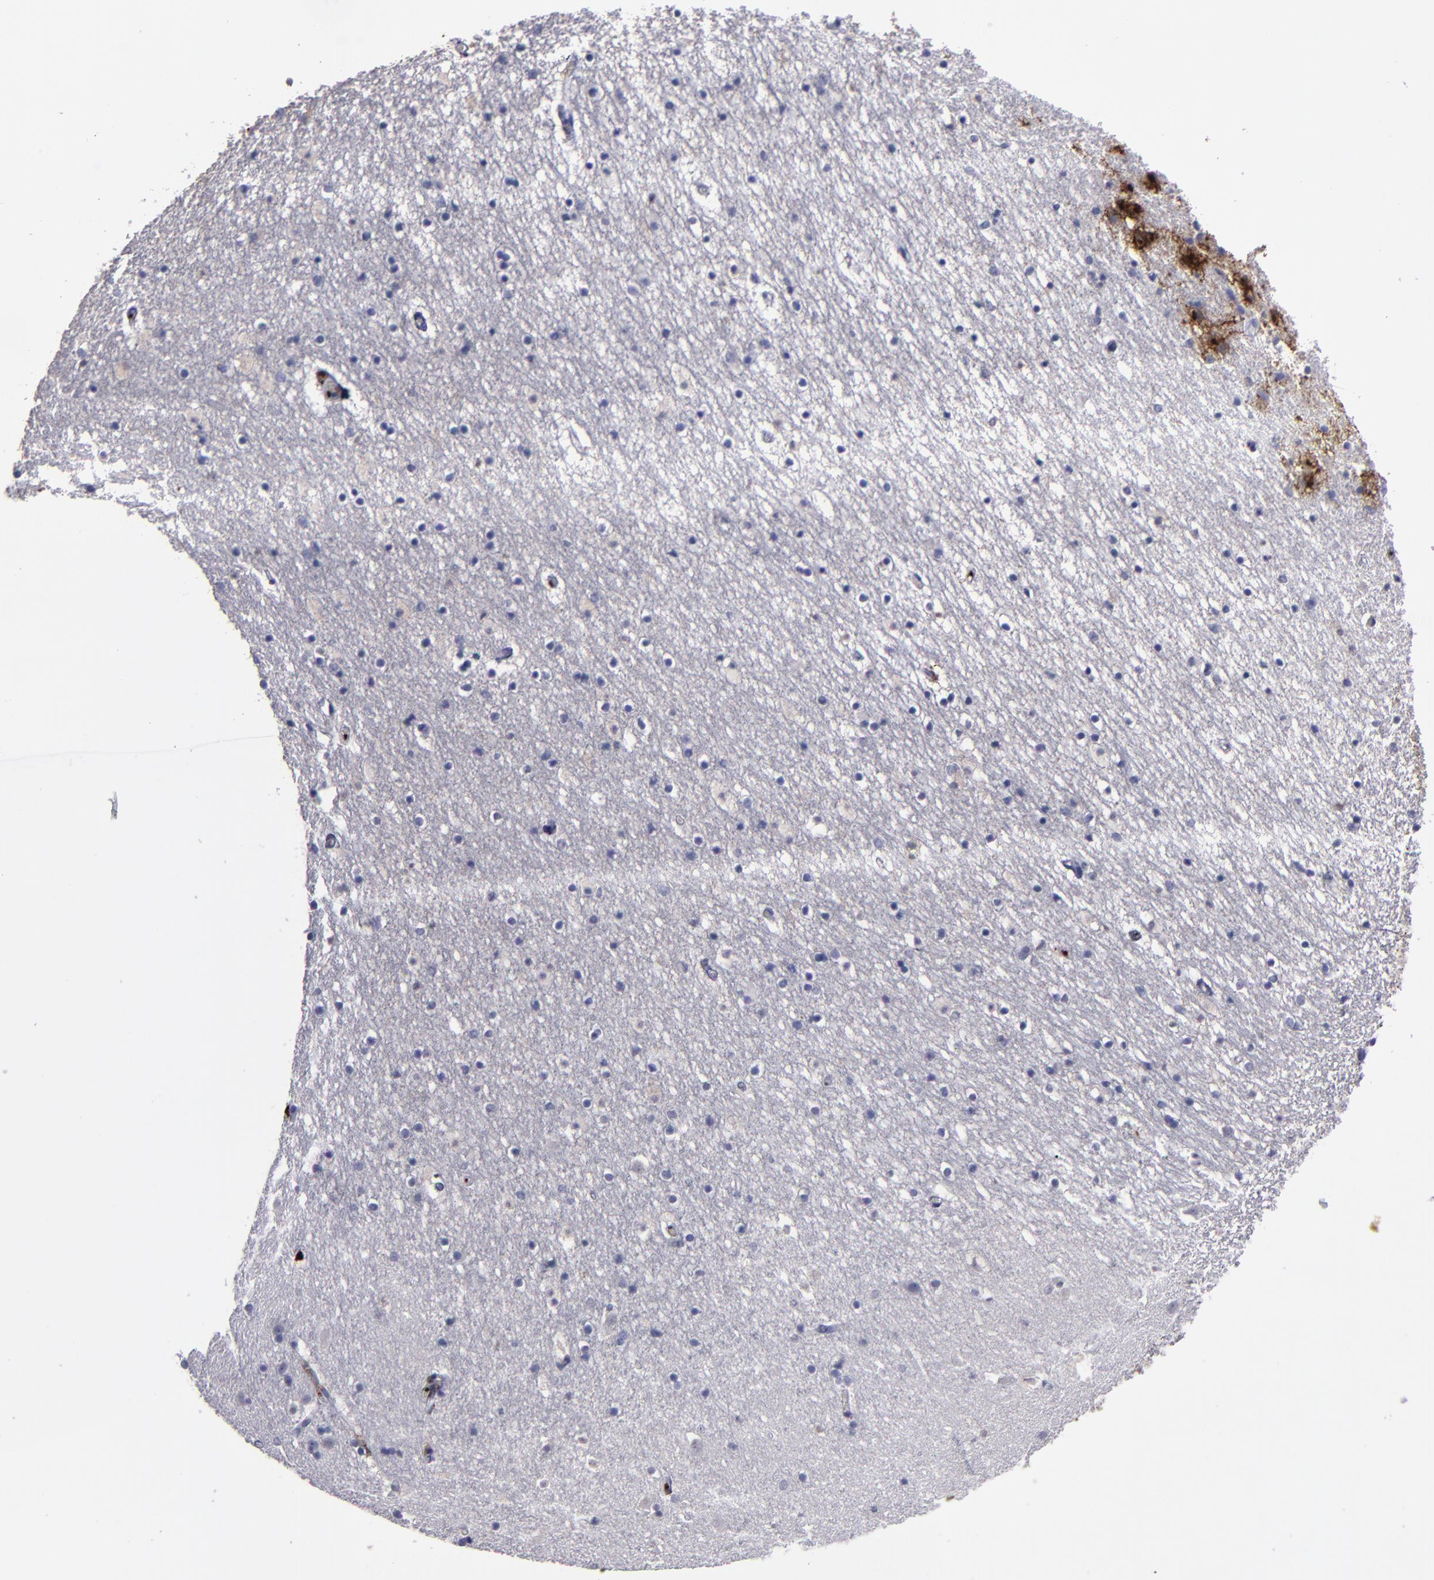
{"staining": {"intensity": "negative", "quantity": "none", "location": "none"}, "tissue": "caudate", "cell_type": "Glial cells", "image_type": "normal", "snomed": [{"axis": "morphology", "description": "Normal tissue, NOS"}, {"axis": "topography", "description": "Lateral ventricle wall"}], "caption": "The immunohistochemistry micrograph has no significant staining in glial cells of caudate.", "gene": "CD36", "patient": {"sex": "male", "age": 45}}